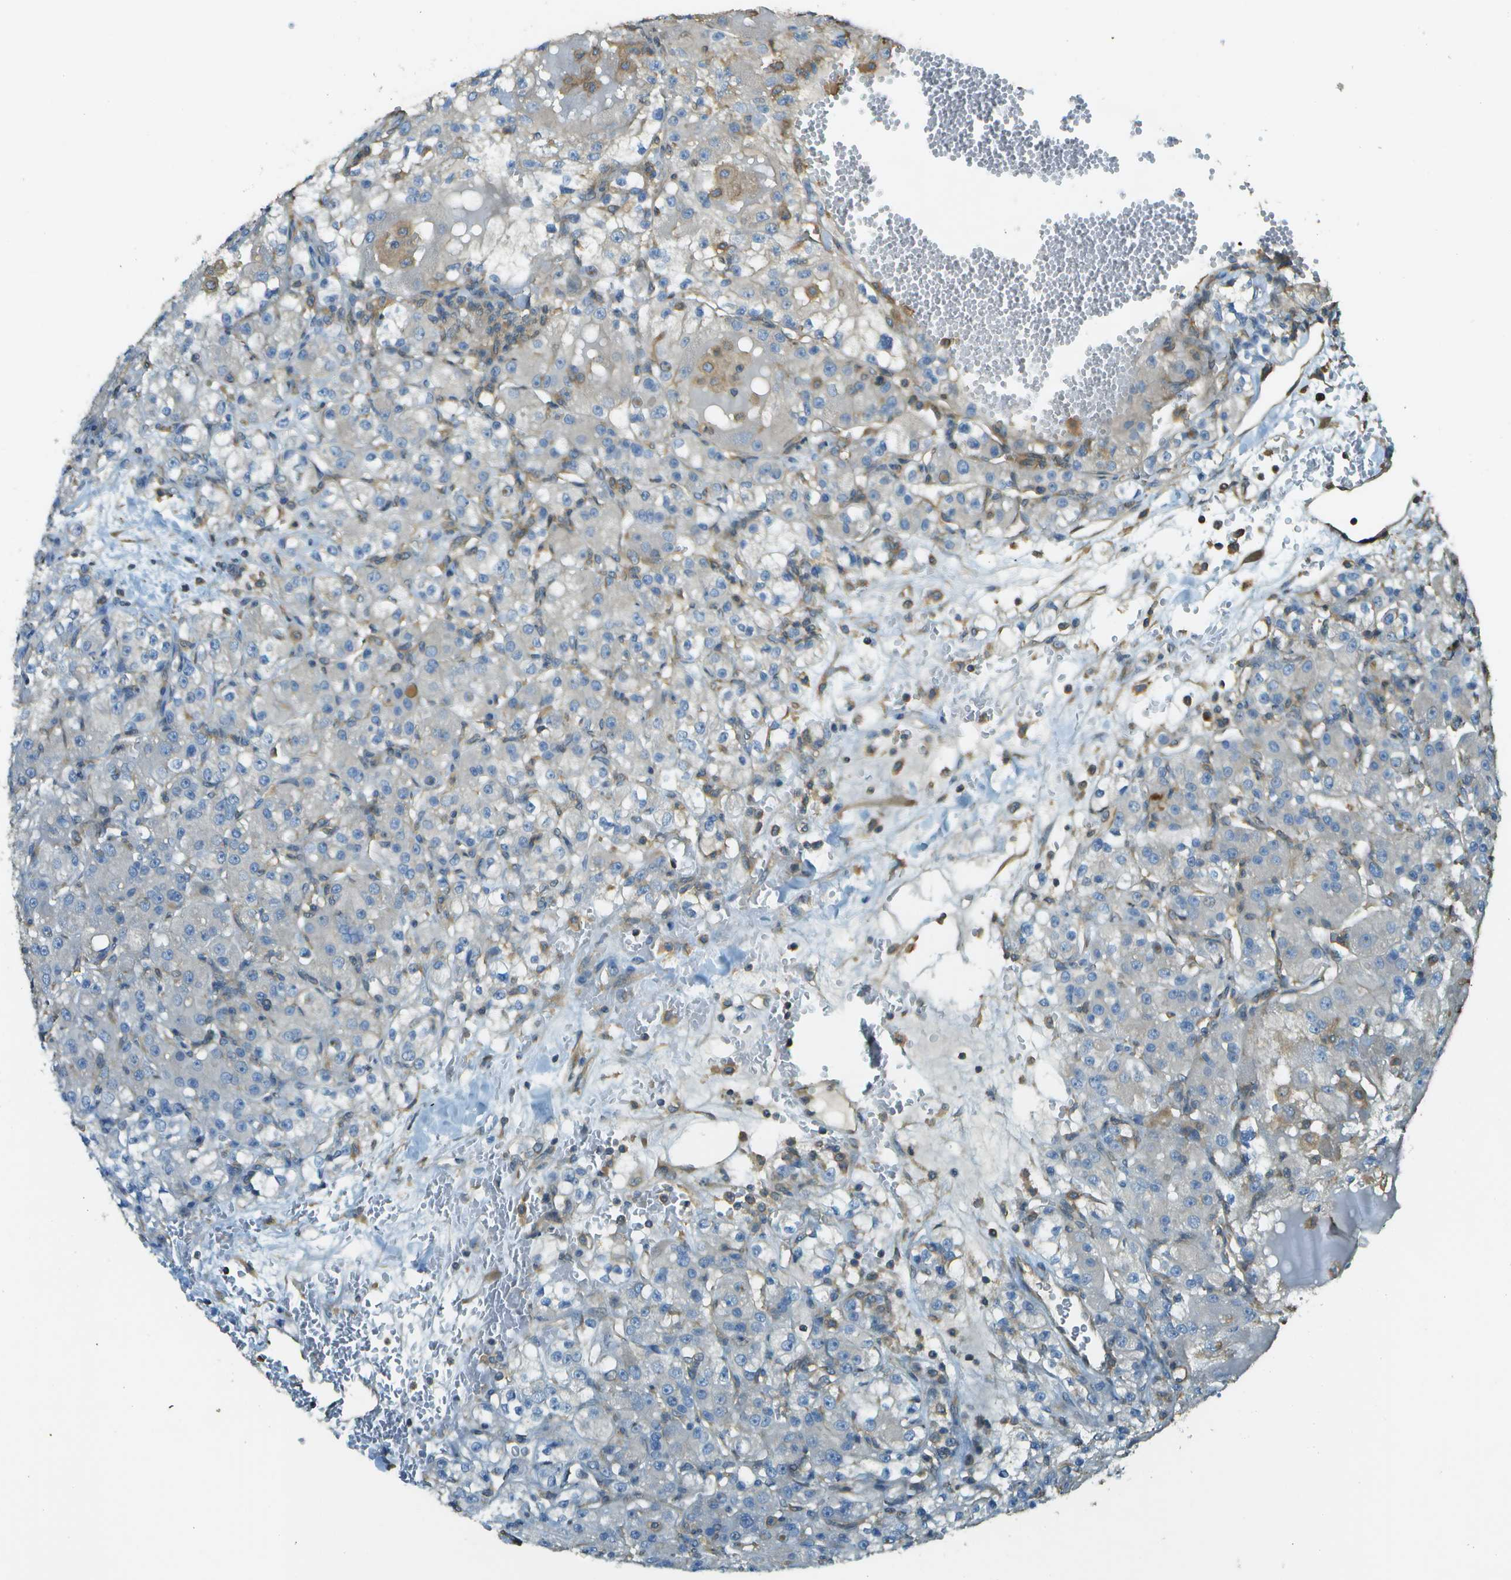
{"staining": {"intensity": "negative", "quantity": "none", "location": "none"}, "tissue": "renal cancer", "cell_type": "Tumor cells", "image_type": "cancer", "snomed": [{"axis": "morphology", "description": "Normal tissue, NOS"}, {"axis": "morphology", "description": "Adenocarcinoma, NOS"}, {"axis": "topography", "description": "Kidney"}], "caption": "DAB immunohistochemical staining of renal cancer exhibits no significant positivity in tumor cells. (DAB (3,3'-diaminobenzidine) immunohistochemistry with hematoxylin counter stain).", "gene": "DNAJB11", "patient": {"sex": "male", "age": 61}}